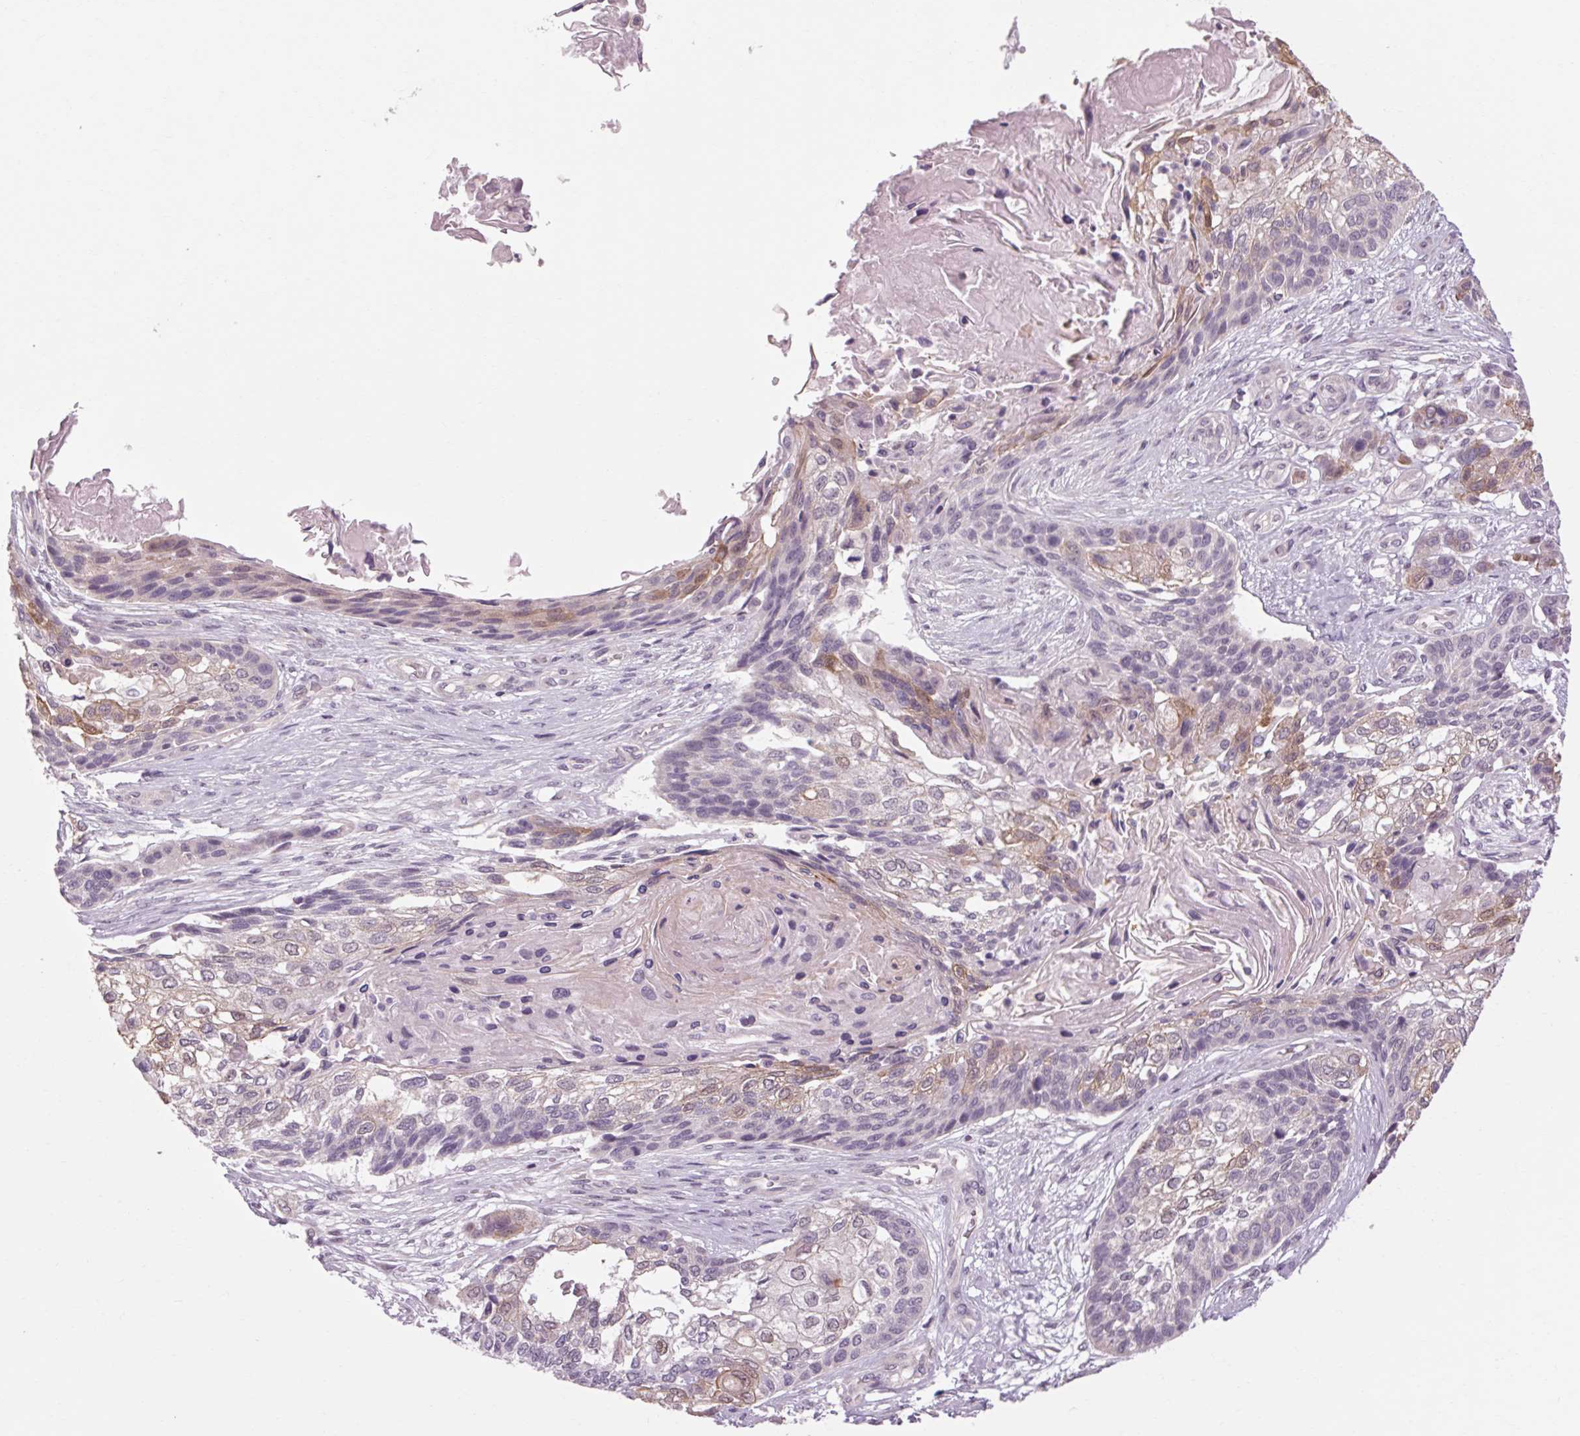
{"staining": {"intensity": "weak", "quantity": "<25%", "location": "cytoplasmic/membranous"}, "tissue": "lung cancer", "cell_type": "Tumor cells", "image_type": "cancer", "snomed": [{"axis": "morphology", "description": "Squamous cell carcinoma, NOS"}, {"axis": "topography", "description": "Lung"}], "caption": "Immunohistochemistry histopathology image of neoplastic tissue: human lung cancer (squamous cell carcinoma) stained with DAB (3,3'-diaminobenzidine) shows no significant protein expression in tumor cells.", "gene": "KLHL40", "patient": {"sex": "male", "age": 69}}